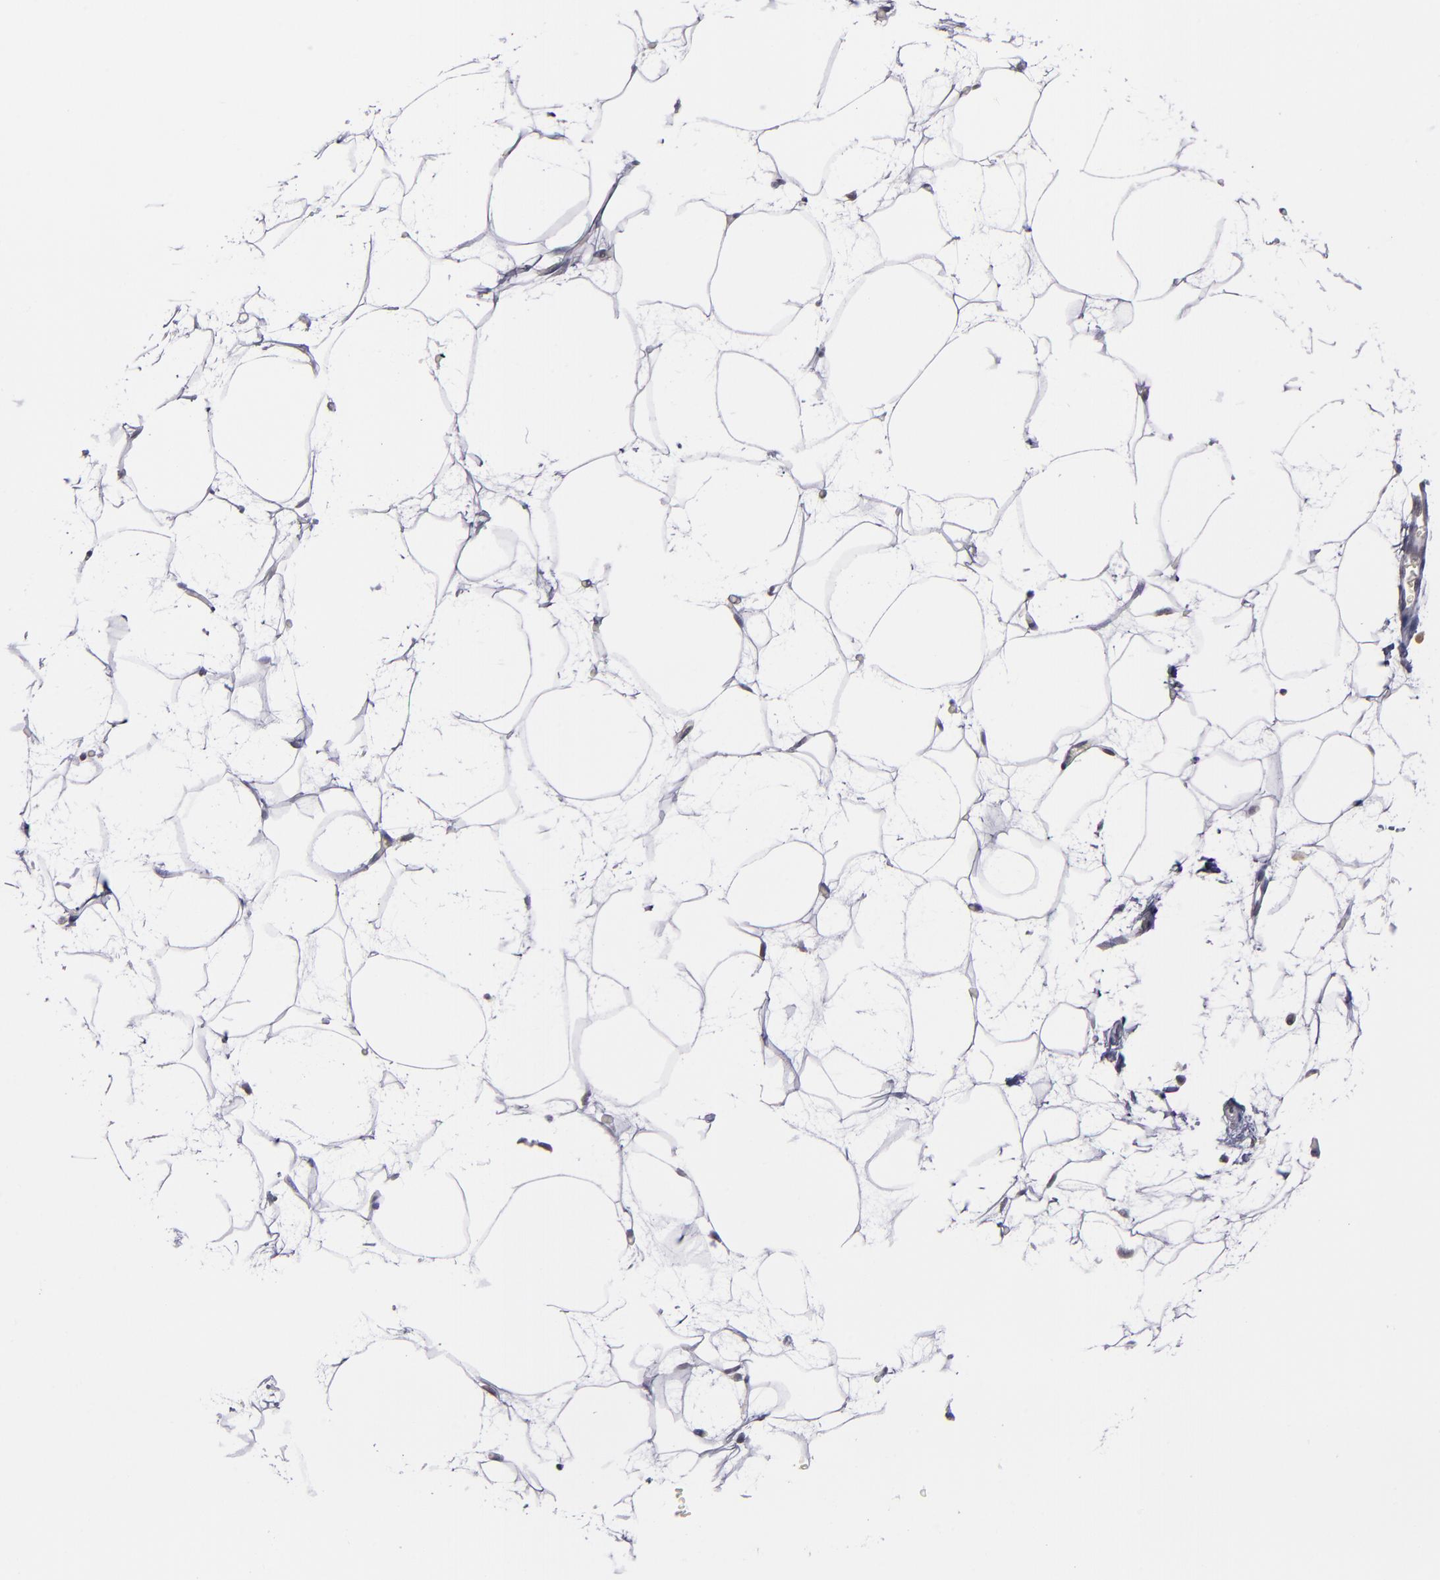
{"staining": {"intensity": "negative", "quantity": "none", "location": "none"}, "tissue": "breast", "cell_type": "Adipocytes", "image_type": "normal", "snomed": [{"axis": "morphology", "description": "Normal tissue, NOS"}, {"axis": "topography", "description": "Breast"}], "caption": "An image of human breast is negative for staining in adipocytes.", "gene": "CDC7", "patient": {"sex": "female", "age": 23}}